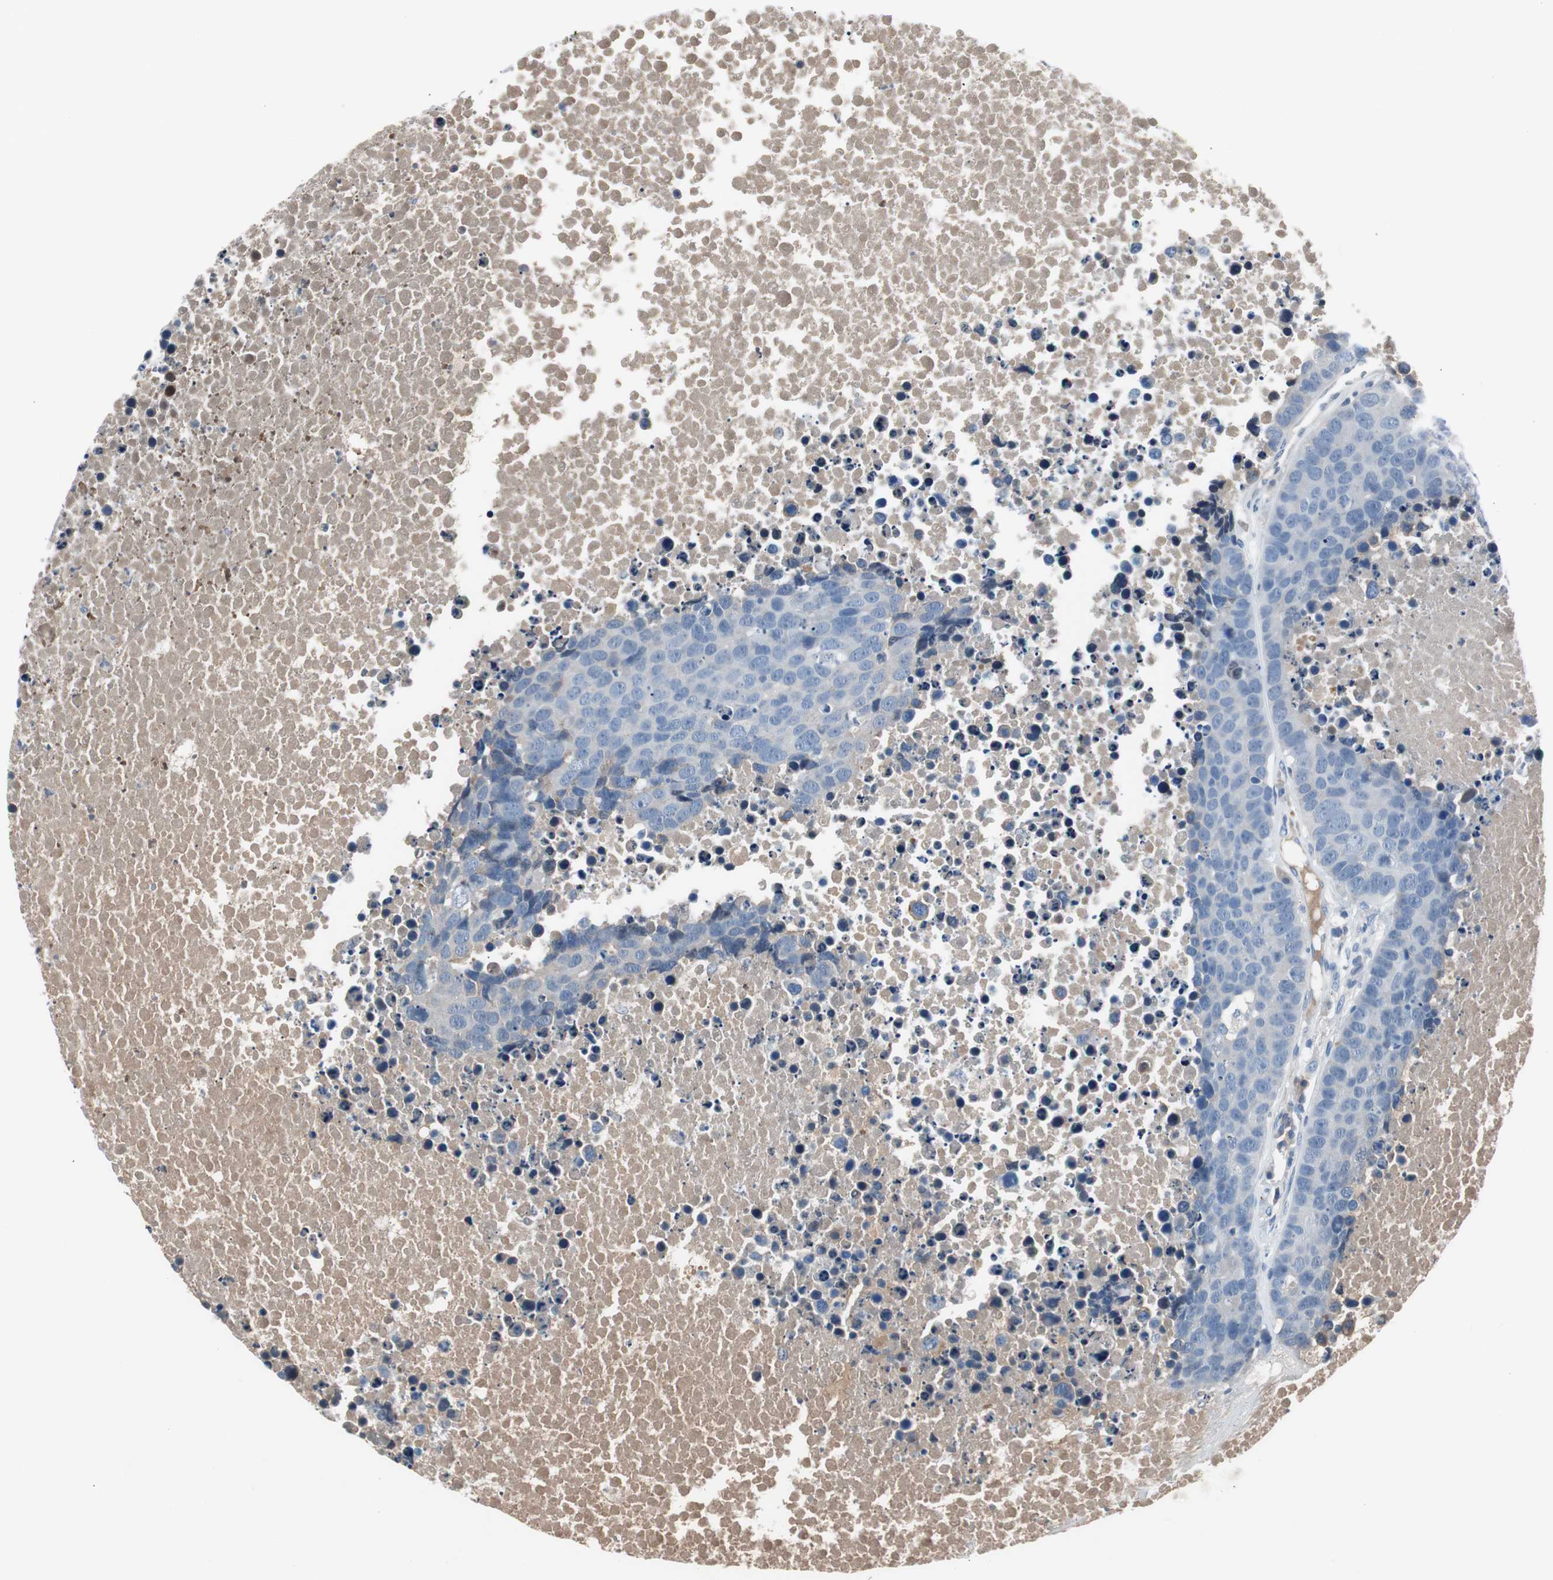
{"staining": {"intensity": "negative", "quantity": "none", "location": "none"}, "tissue": "carcinoid", "cell_type": "Tumor cells", "image_type": "cancer", "snomed": [{"axis": "morphology", "description": "Carcinoid, malignant, NOS"}, {"axis": "topography", "description": "Lung"}], "caption": "Protein analysis of carcinoid shows no significant expression in tumor cells.", "gene": "SERPINF1", "patient": {"sex": "male", "age": 60}}